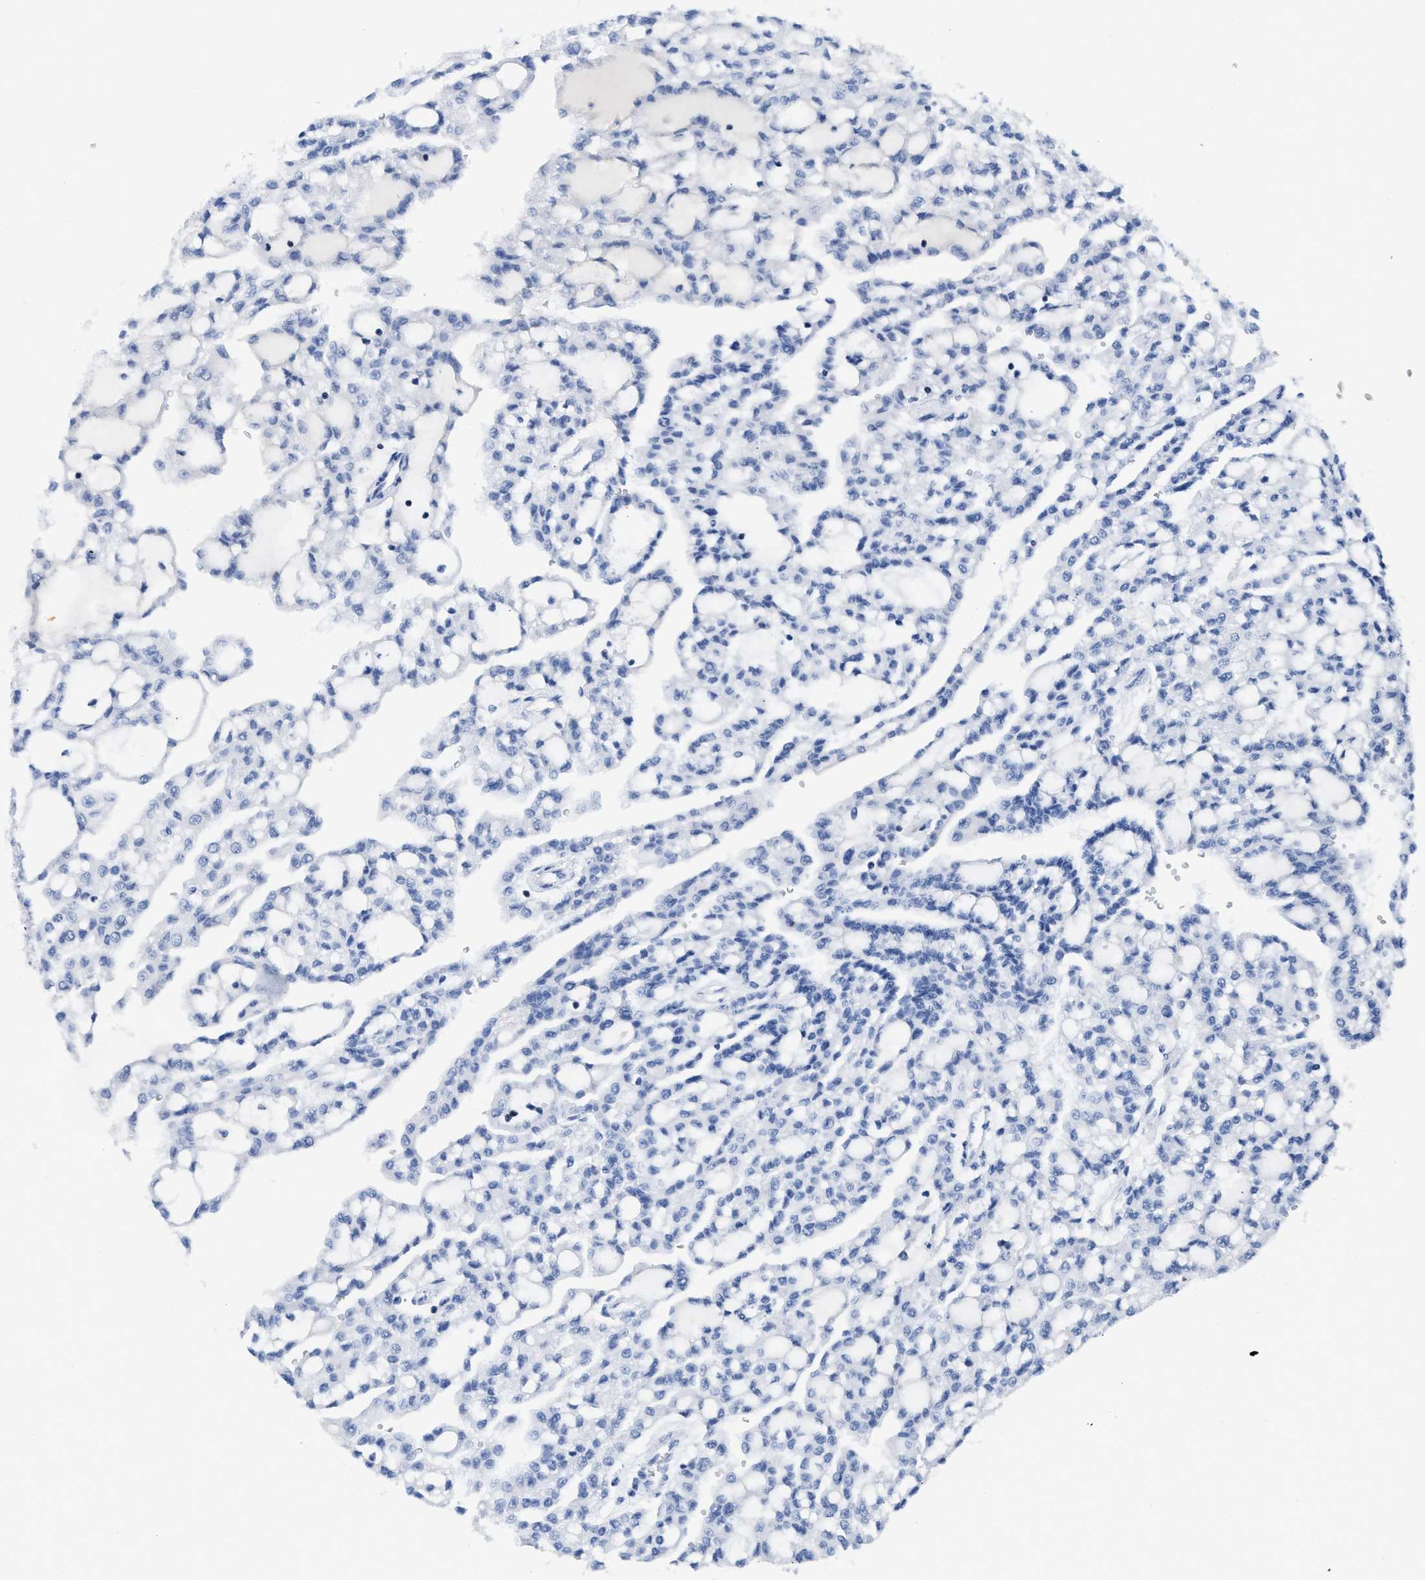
{"staining": {"intensity": "negative", "quantity": "none", "location": "none"}, "tissue": "renal cancer", "cell_type": "Tumor cells", "image_type": "cancer", "snomed": [{"axis": "morphology", "description": "Adenocarcinoma, NOS"}, {"axis": "topography", "description": "Kidney"}], "caption": "Immunohistochemical staining of human renal adenocarcinoma reveals no significant staining in tumor cells. (Immunohistochemistry (ihc), brightfield microscopy, high magnification).", "gene": "TCF7", "patient": {"sex": "male", "age": 63}}